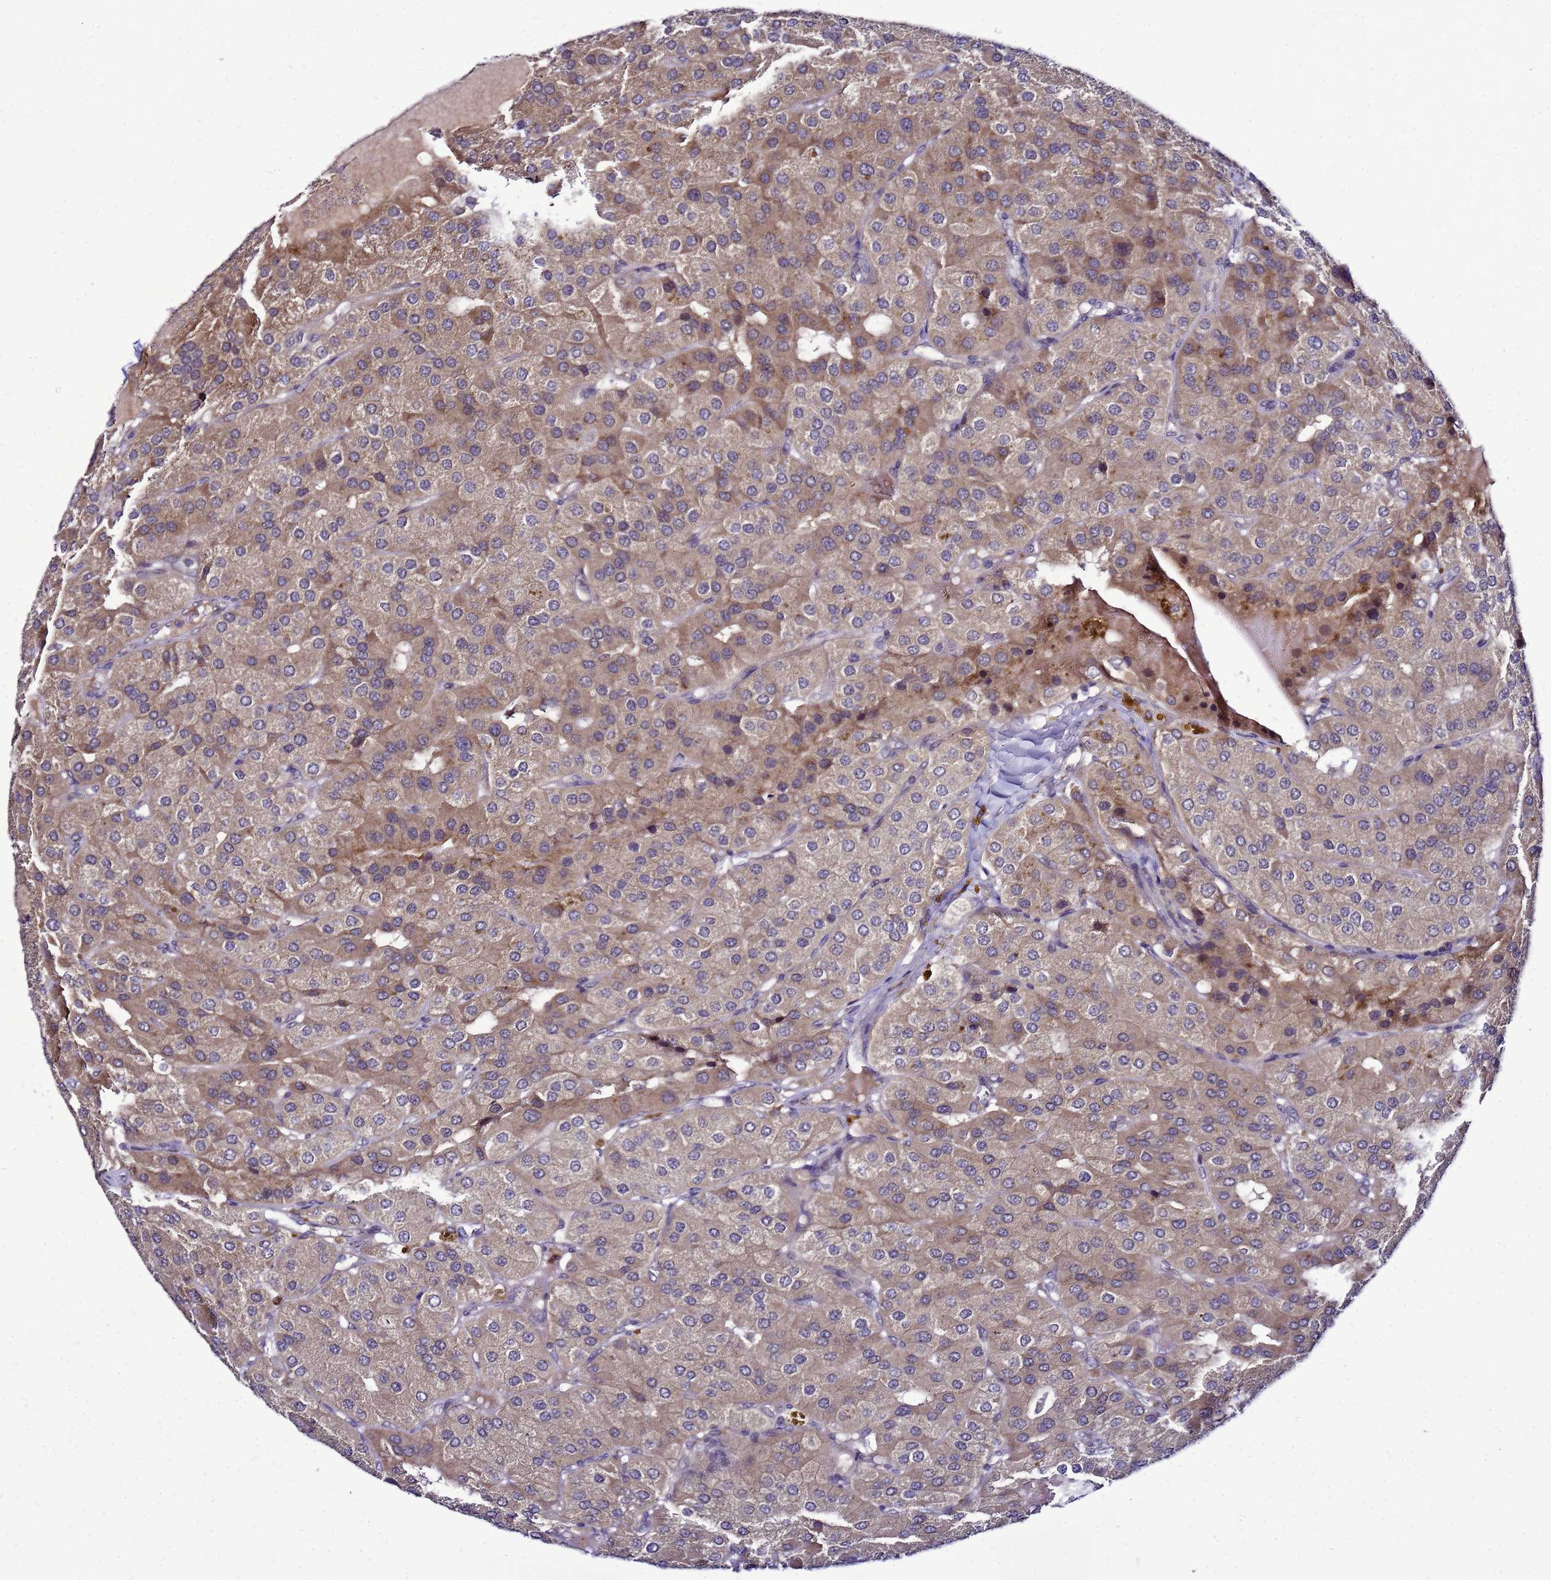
{"staining": {"intensity": "moderate", "quantity": ">75%", "location": "cytoplasmic/membranous"}, "tissue": "parathyroid gland", "cell_type": "Glandular cells", "image_type": "normal", "snomed": [{"axis": "morphology", "description": "Normal tissue, NOS"}, {"axis": "morphology", "description": "Adenoma, NOS"}, {"axis": "topography", "description": "Parathyroid gland"}], "caption": "The micrograph shows immunohistochemical staining of normal parathyroid gland. There is moderate cytoplasmic/membranous expression is seen in about >75% of glandular cells.", "gene": "SAT1", "patient": {"sex": "female", "age": 86}}